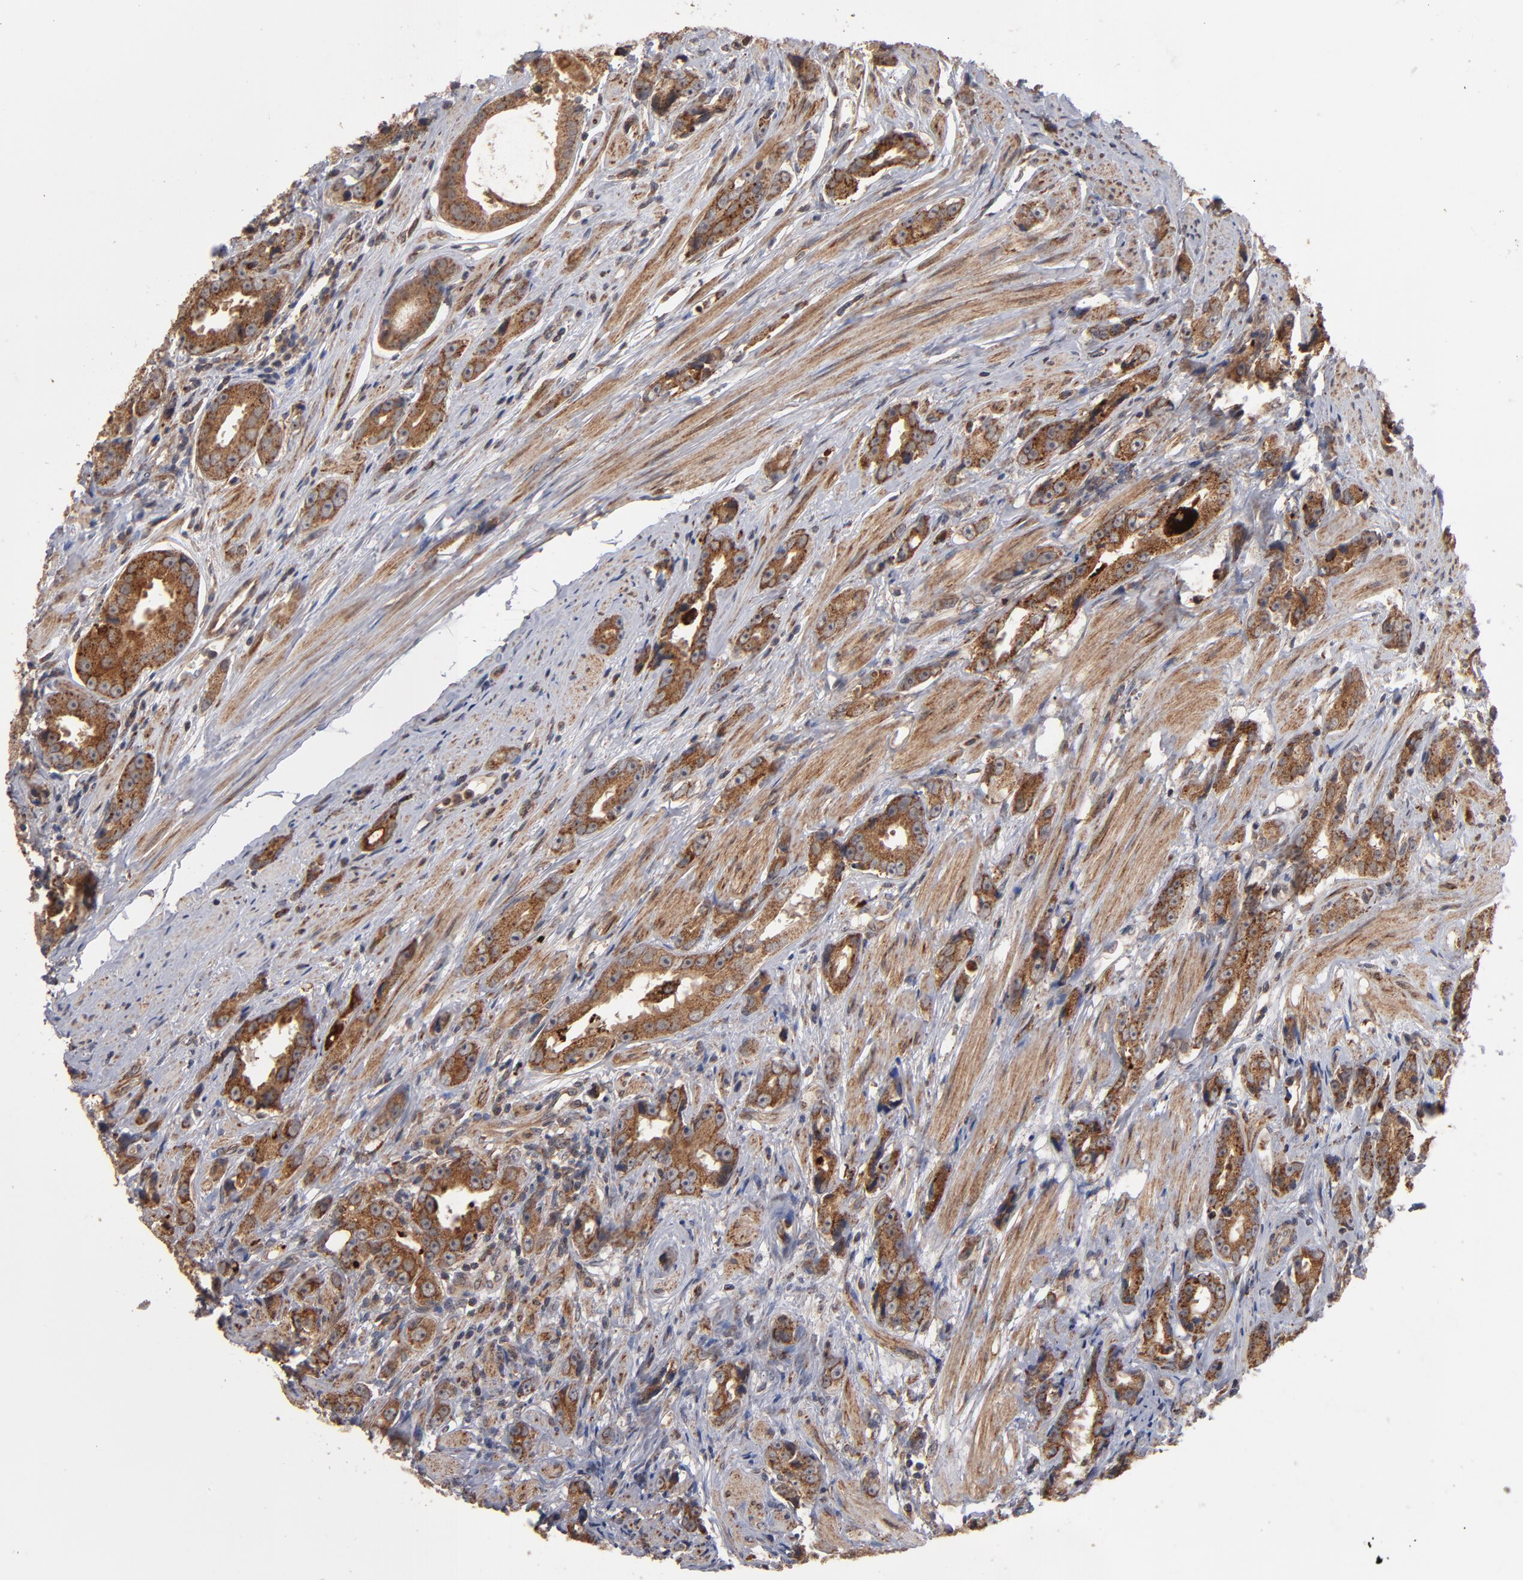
{"staining": {"intensity": "moderate", "quantity": ">75%", "location": "cytoplasmic/membranous"}, "tissue": "prostate cancer", "cell_type": "Tumor cells", "image_type": "cancer", "snomed": [{"axis": "morphology", "description": "Adenocarcinoma, Medium grade"}, {"axis": "topography", "description": "Prostate"}], "caption": "Immunohistochemical staining of adenocarcinoma (medium-grade) (prostate) exhibits medium levels of moderate cytoplasmic/membranous positivity in approximately >75% of tumor cells.", "gene": "MIPOL1", "patient": {"sex": "male", "age": 53}}